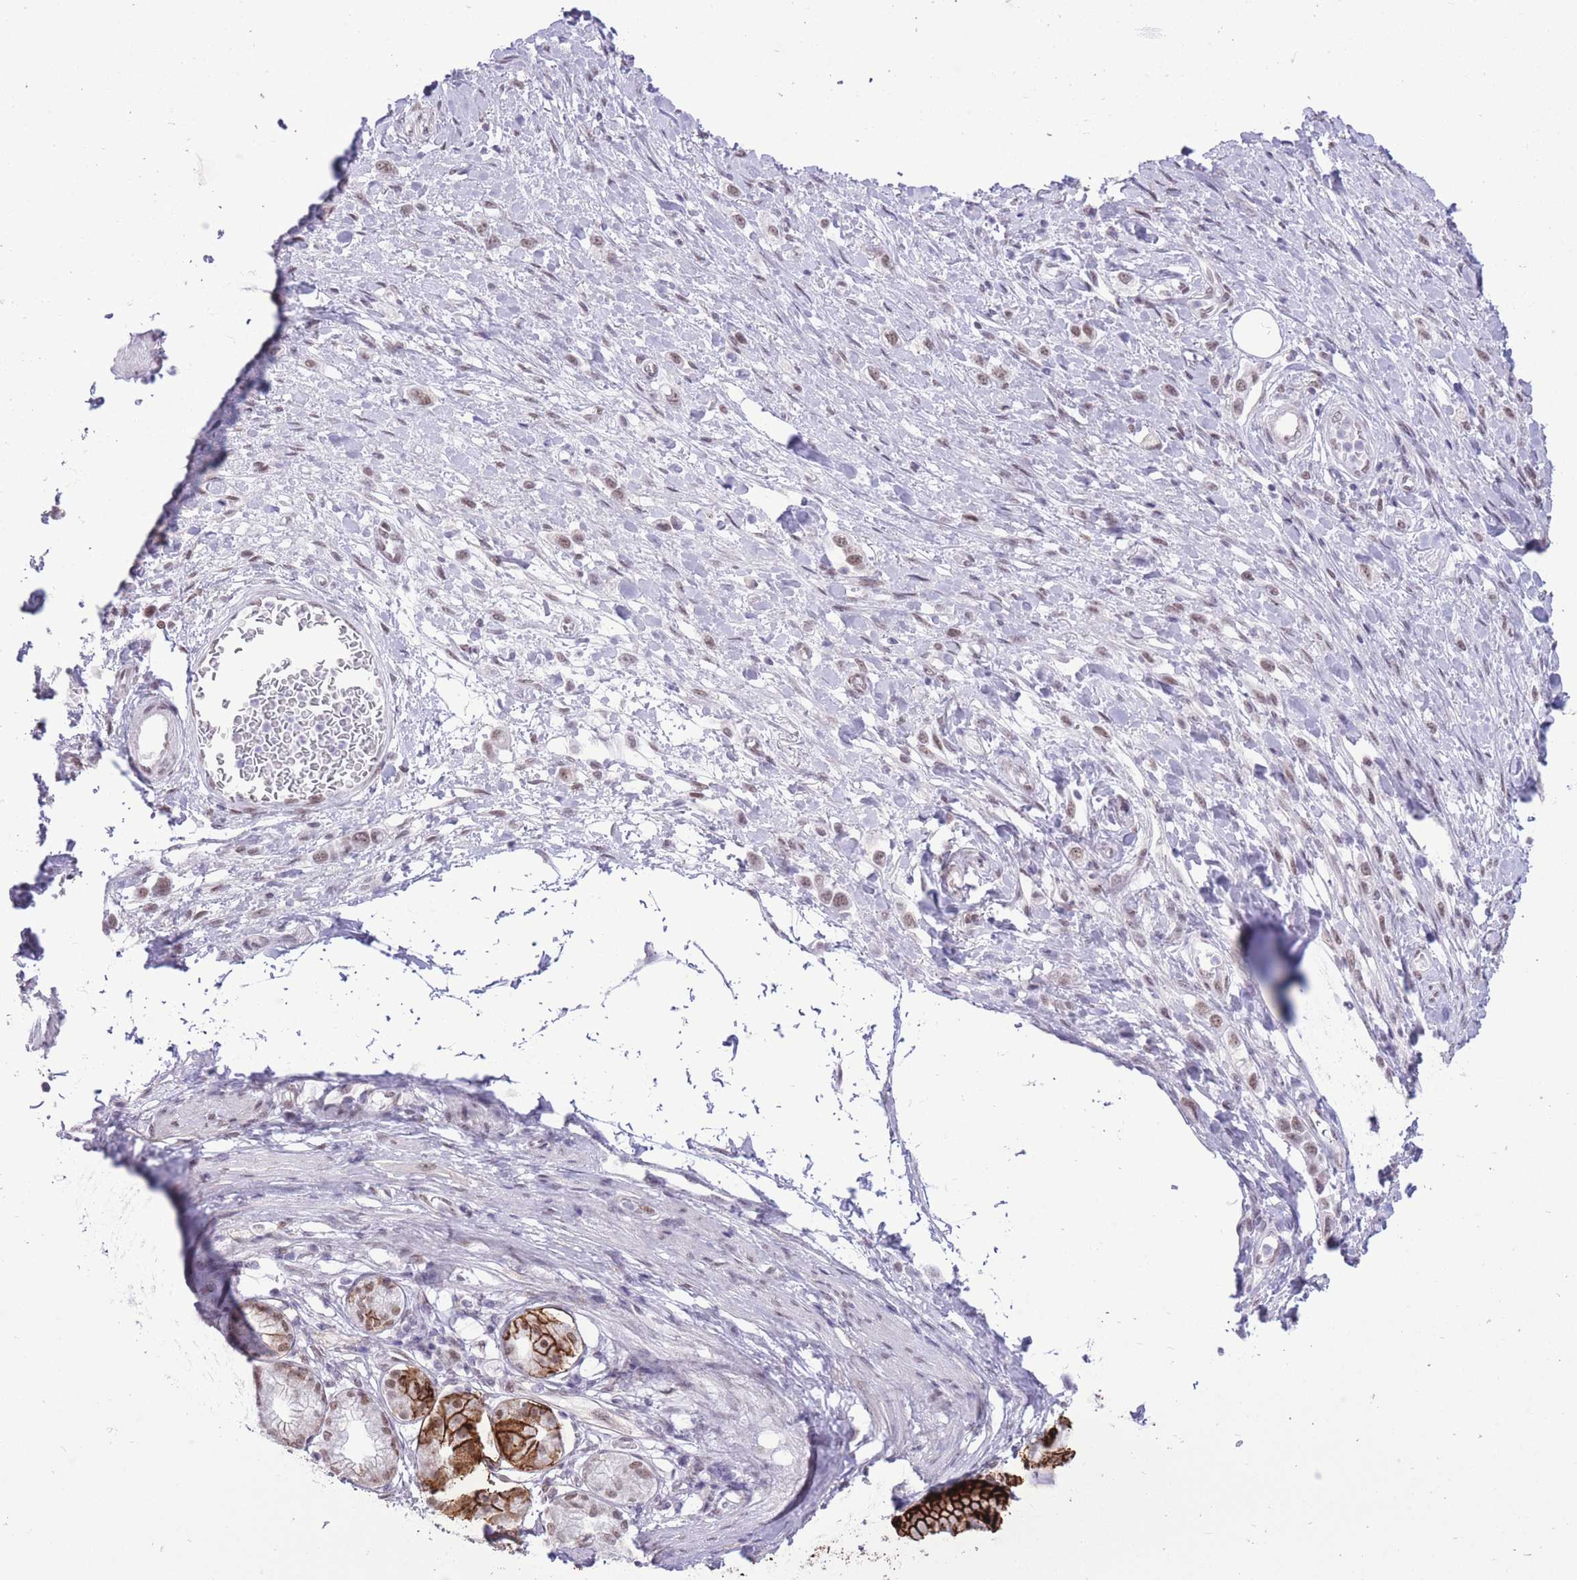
{"staining": {"intensity": "moderate", "quantity": ">75%", "location": "nuclear"}, "tissue": "stomach cancer", "cell_type": "Tumor cells", "image_type": "cancer", "snomed": [{"axis": "morphology", "description": "Adenocarcinoma, NOS"}, {"axis": "topography", "description": "Stomach"}], "caption": "Protein staining of adenocarcinoma (stomach) tissue shows moderate nuclear staining in approximately >75% of tumor cells. The staining was performed using DAB, with brown indicating positive protein expression. Nuclei are stained blue with hematoxylin.", "gene": "ZBED5", "patient": {"sex": "female", "age": 65}}